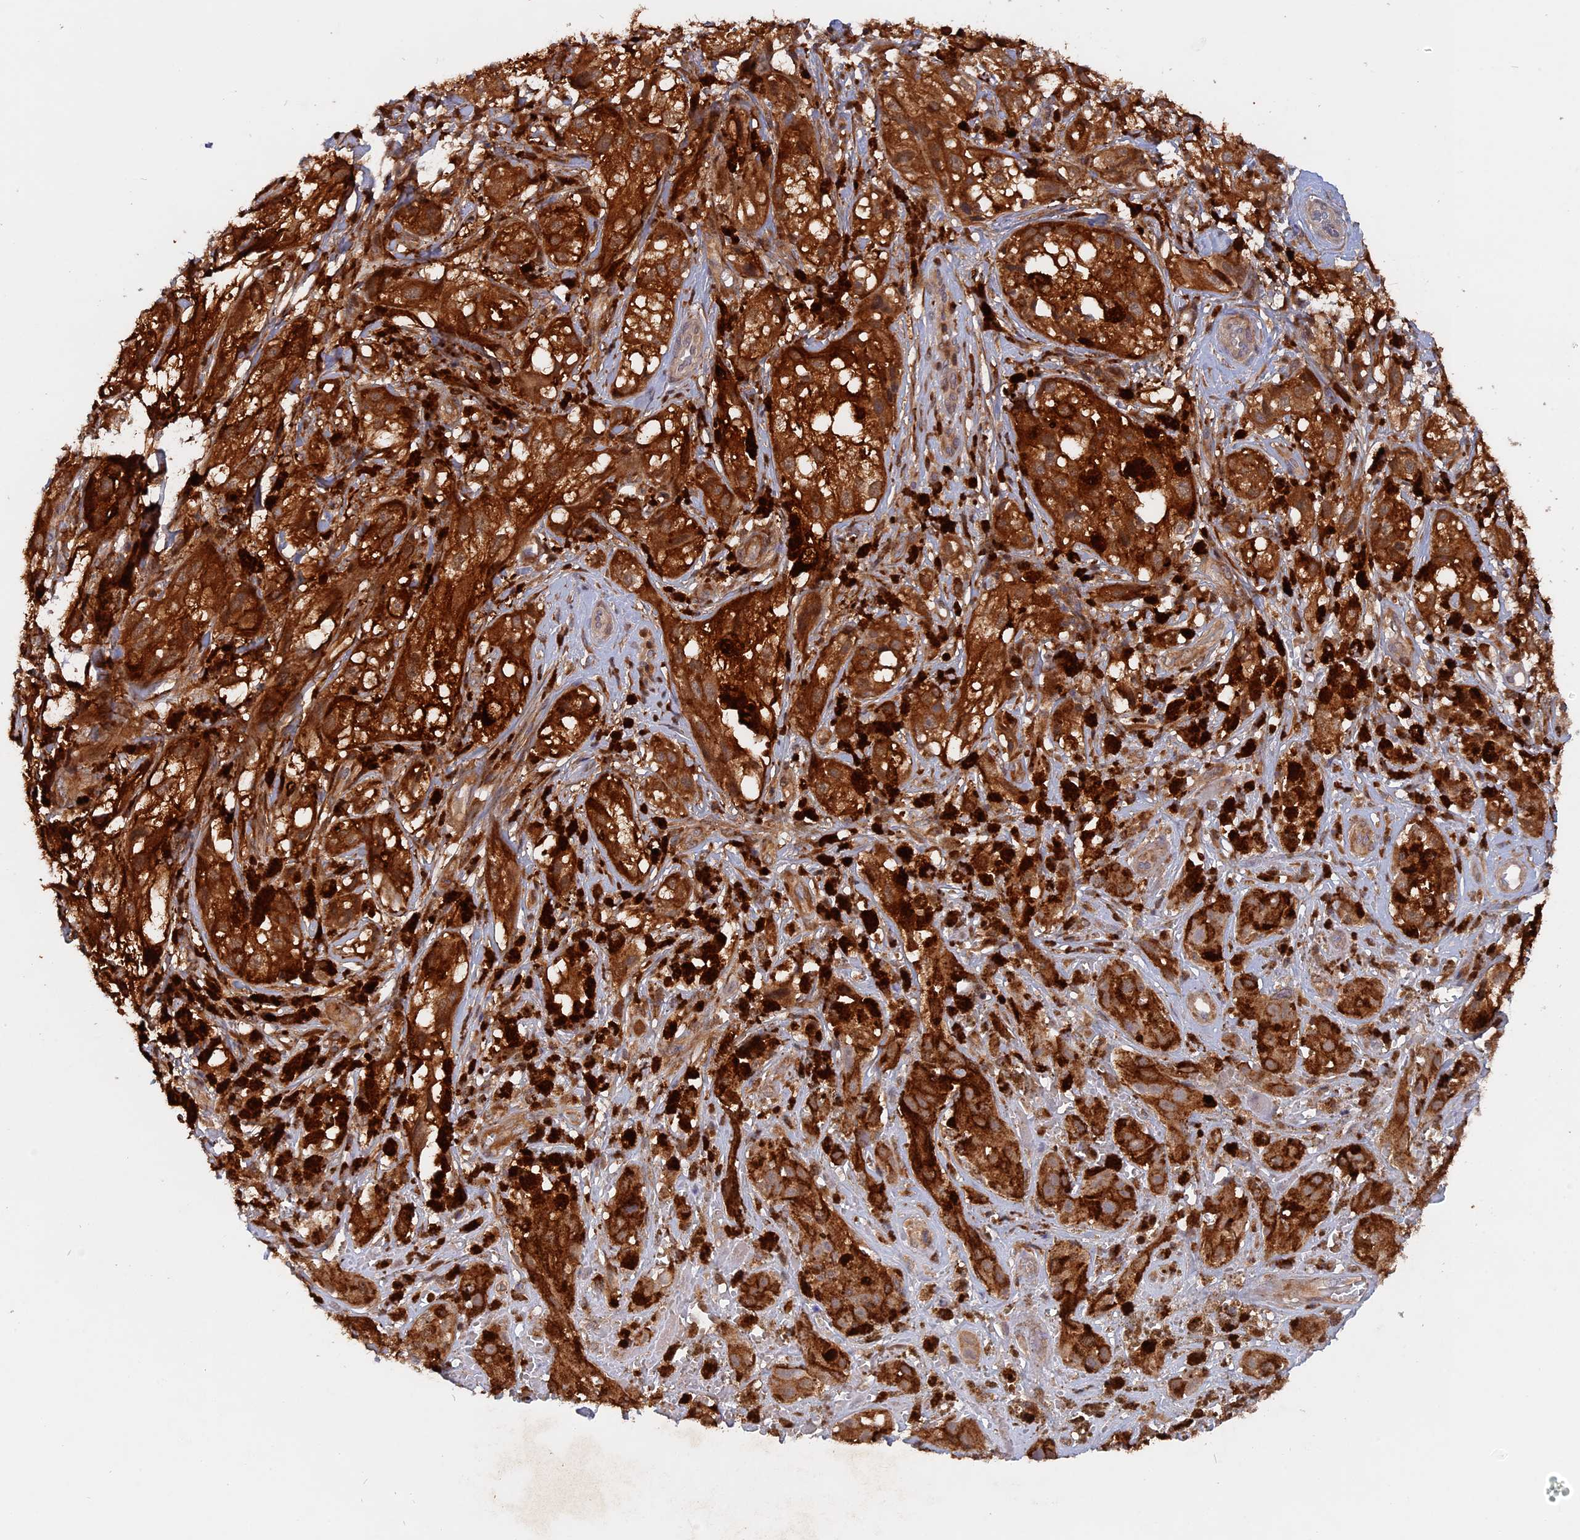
{"staining": {"intensity": "strong", "quantity": ">75%", "location": "cytoplasmic/membranous"}, "tissue": "melanoma", "cell_type": "Tumor cells", "image_type": "cancer", "snomed": [{"axis": "morphology", "description": "Malignant melanoma, NOS"}, {"axis": "topography", "description": "Skin"}], "caption": "A brown stain labels strong cytoplasmic/membranous expression of a protein in human melanoma tumor cells. (DAB (3,3'-diaminobenzidine) IHC with brightfield microscopy, high magnification).", "gene": "BLVRA", "patient": {"sex": "male", "age": 88}}